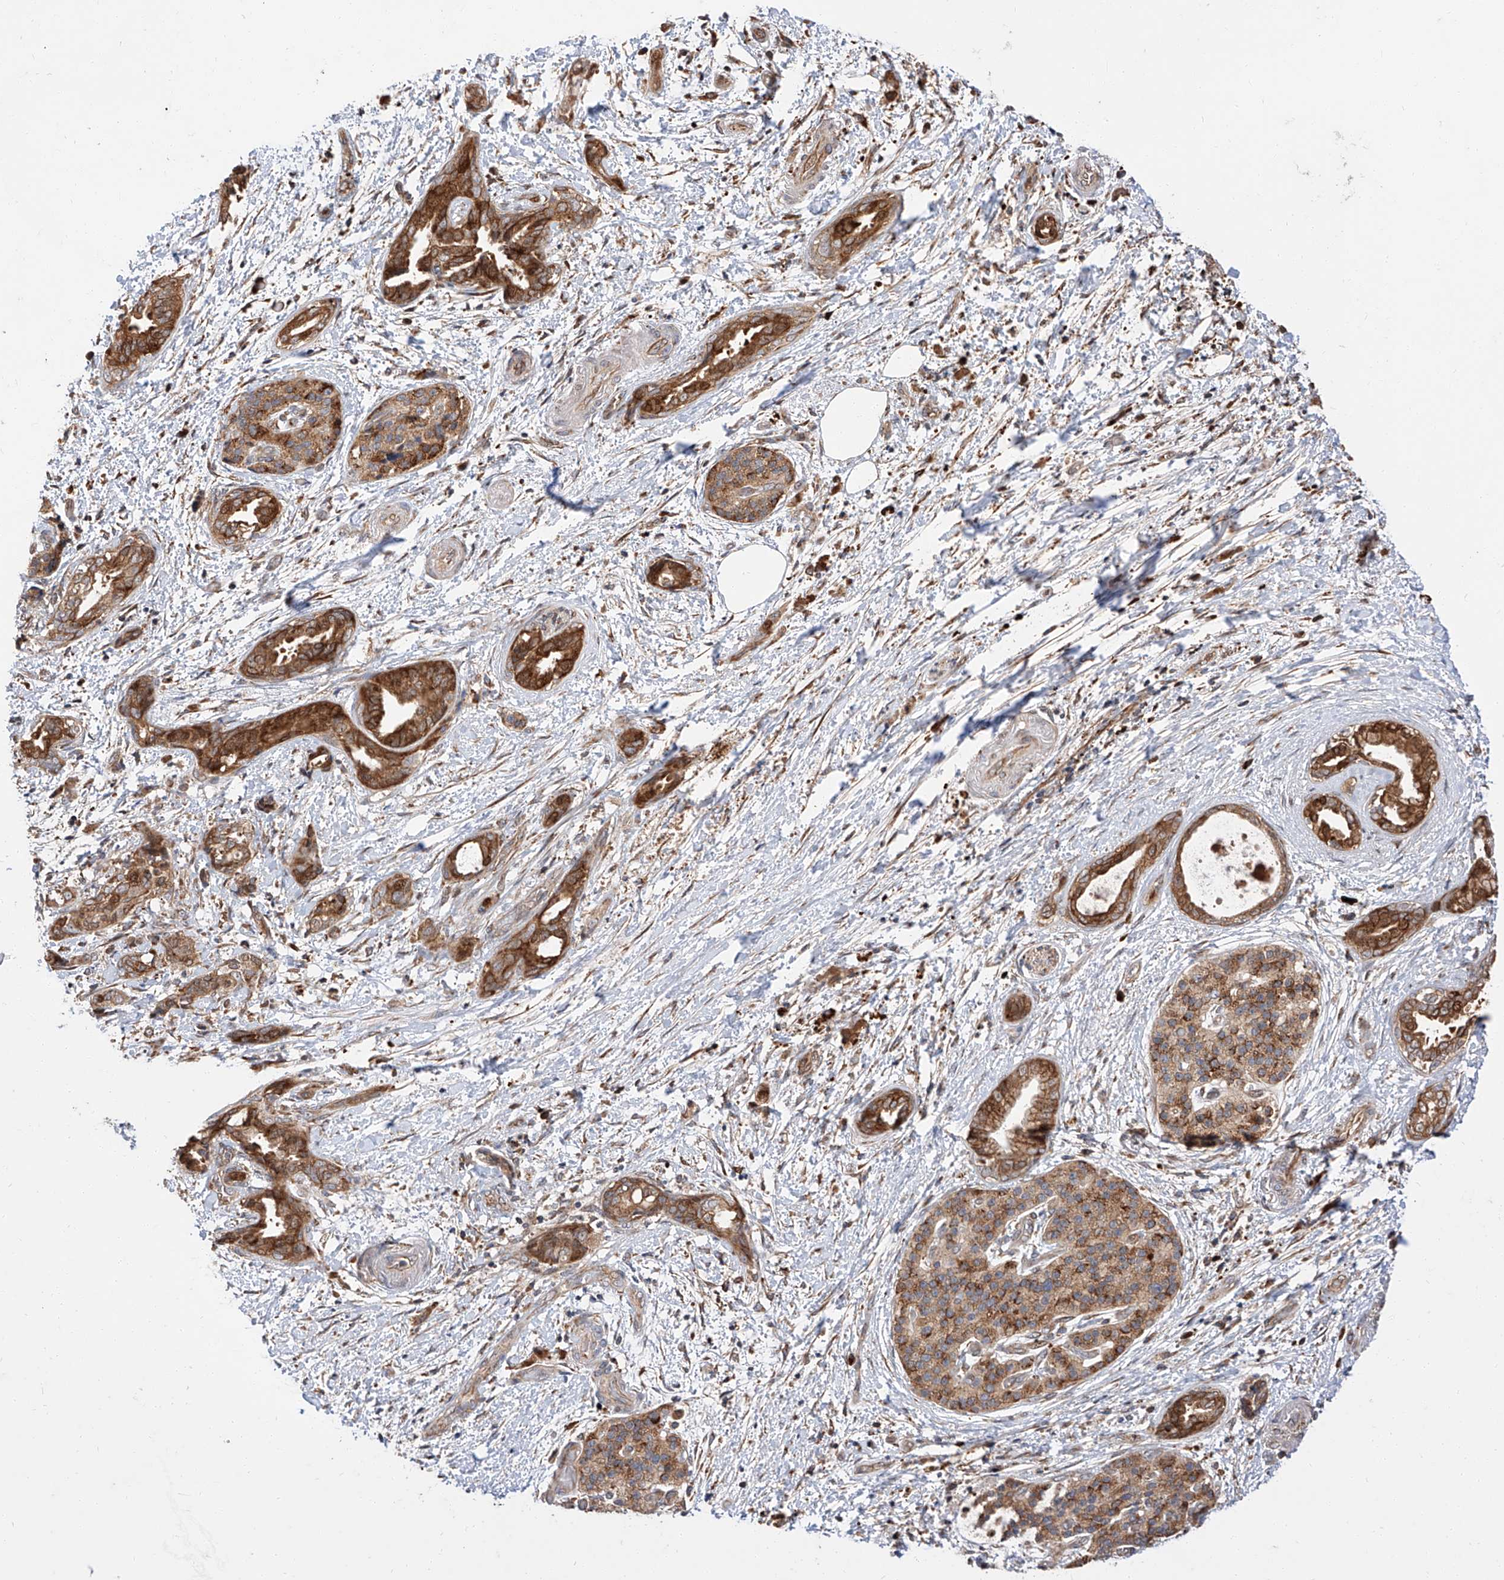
{"staining": {"intensity": "moderate", "quantity": ">75%", "location": "cytoplasmic/membranous"}, "tissue": "pancreatic cancer", "cell_type": "Tumor cells", "image_type": "cancer", "snomed": [{"axis": "morphology", "description": "Normal tissue, NOS"}, {"axis": "morphology", "description": "Adenocarcinoma, NOS"}, {"axis": "topography", "description": "Pancreas"}, {"axis": "topography", "description": "Peripheral nerve tissue"}], "caption": "Immunohistochemical staining of human pancreatic cancer exhibits medium levels of moderate cytoplasmic/membranous protein expression in about >75% of tumor cells.", "gene": "DIRAS3", "patient": {"sex": "female", "age": 63}}